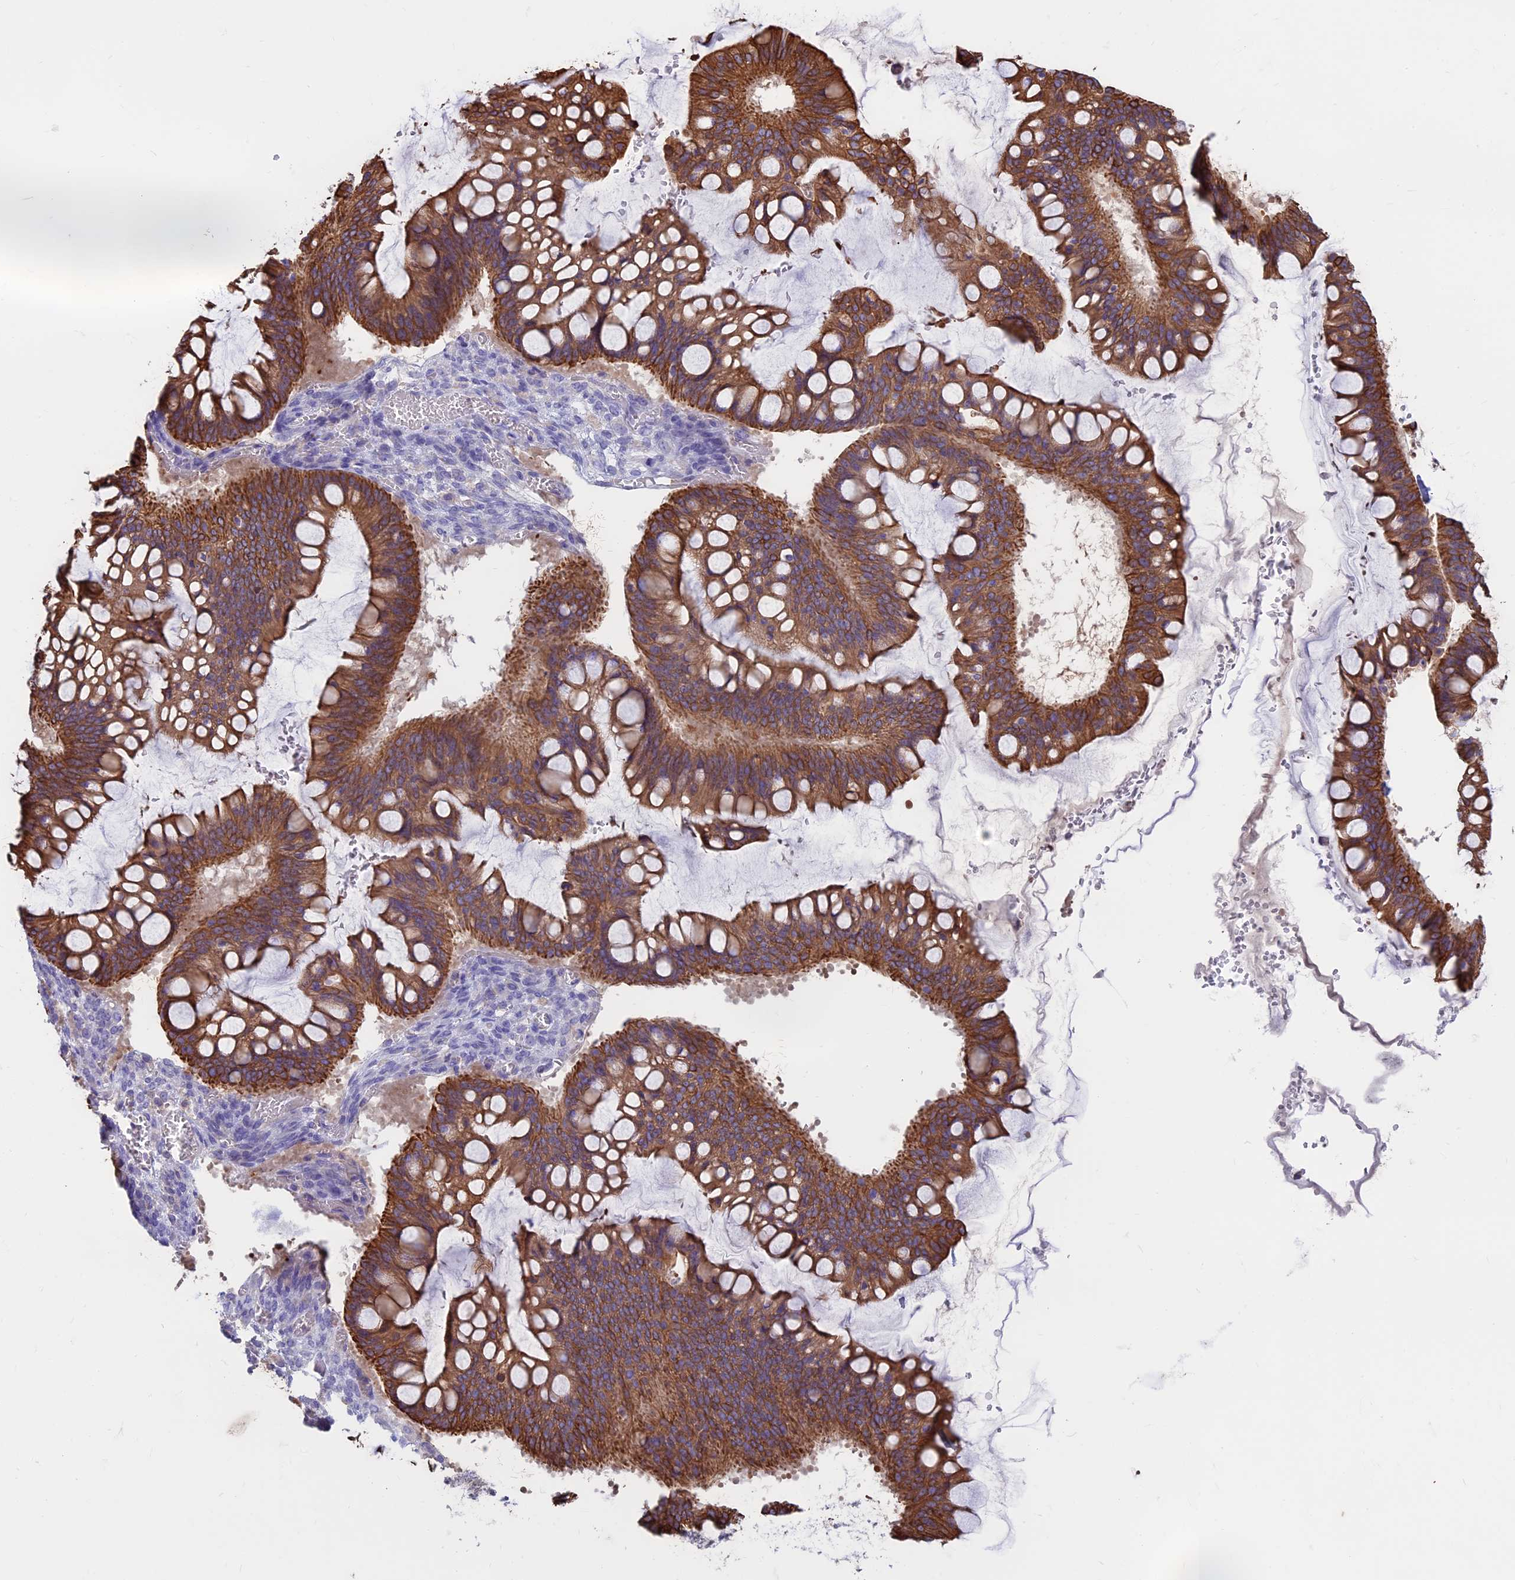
{"staining": {"intensity": "strong", "quantity": ">75%", "location": "cytoplasmic/membranous"}, "tissue": "ovarian cancer", "cell_type": "Tumor cells", "image_type": "cancer", "snomed": [{"axis": "morphology", "description": "Cystadenocarcinoma, mucinous, NOS"}, {"axis": "topography", "description": "Ovary"}], "caption": "Protein expression analysis of human ovarian cancer reveals strong cytoplasmic/membranous staining in about >75% of tumor cells.", "gene": "CDAN1", "patient": {"sex": "female", "age": 73}}